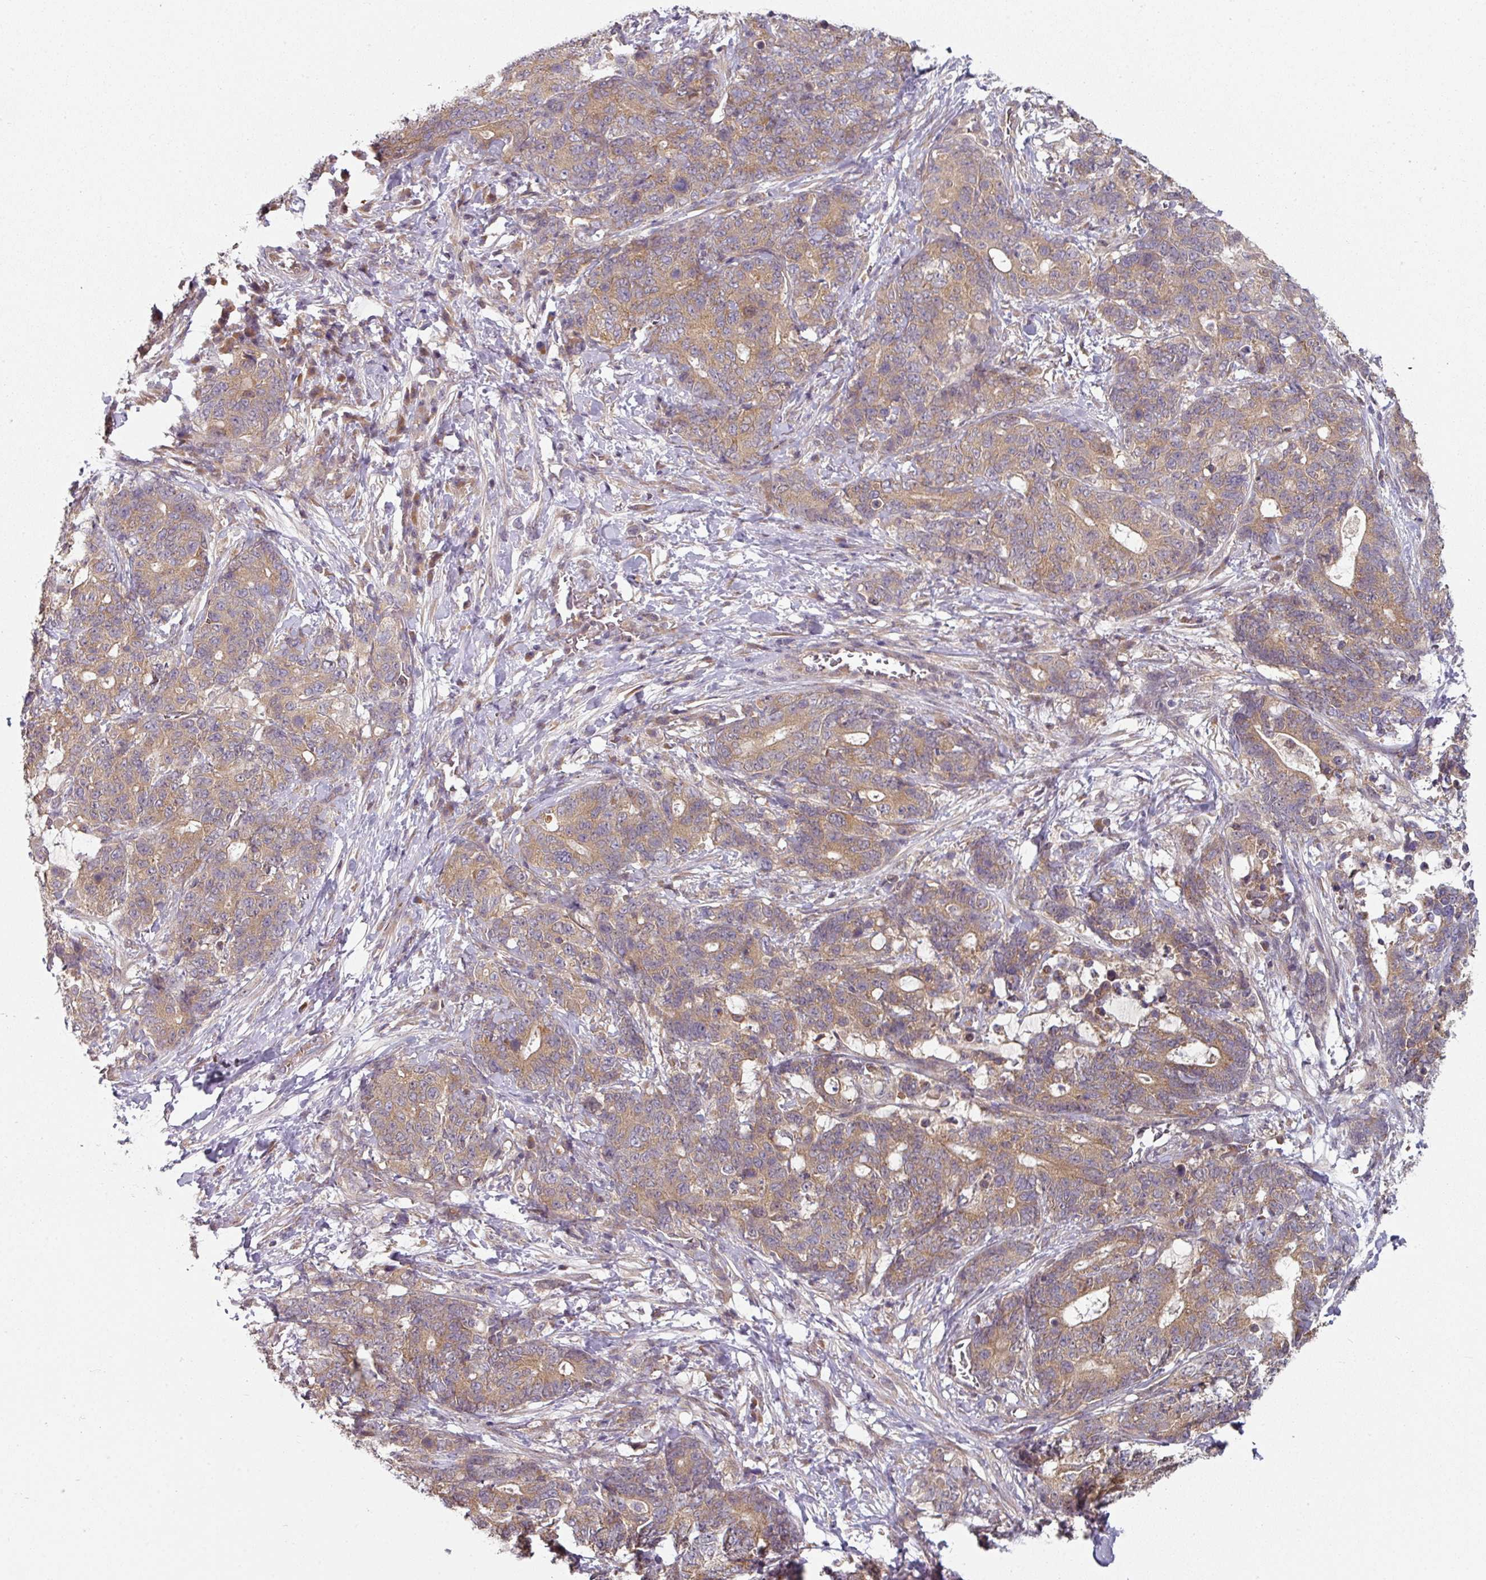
{"staining": {"intensity": "moderate", "quantity": ">75%", "location": "cytoplasmic/membranous"}, "tissue": "stomach cancer", "cell_type": "Tumor cells", "image_type": "cancer", "snomed": [{"axis": "morphology", "description": "Normal tissue, NOS"}, {"axis": "morphology", "description": "Adenocarcinoma, NOS"}, {"axis": "topography", "description": "Stomach"}], "caption": "High-power microscopy captured an immunohistochemistry photomicrograph of adenocarcinoma (stomach), revealing moderate cytoplasmic/membranous expression in about >75% of tumor cells.", "gene": "MAP2K2", "patient": {"sex": "female", "age": 64}}